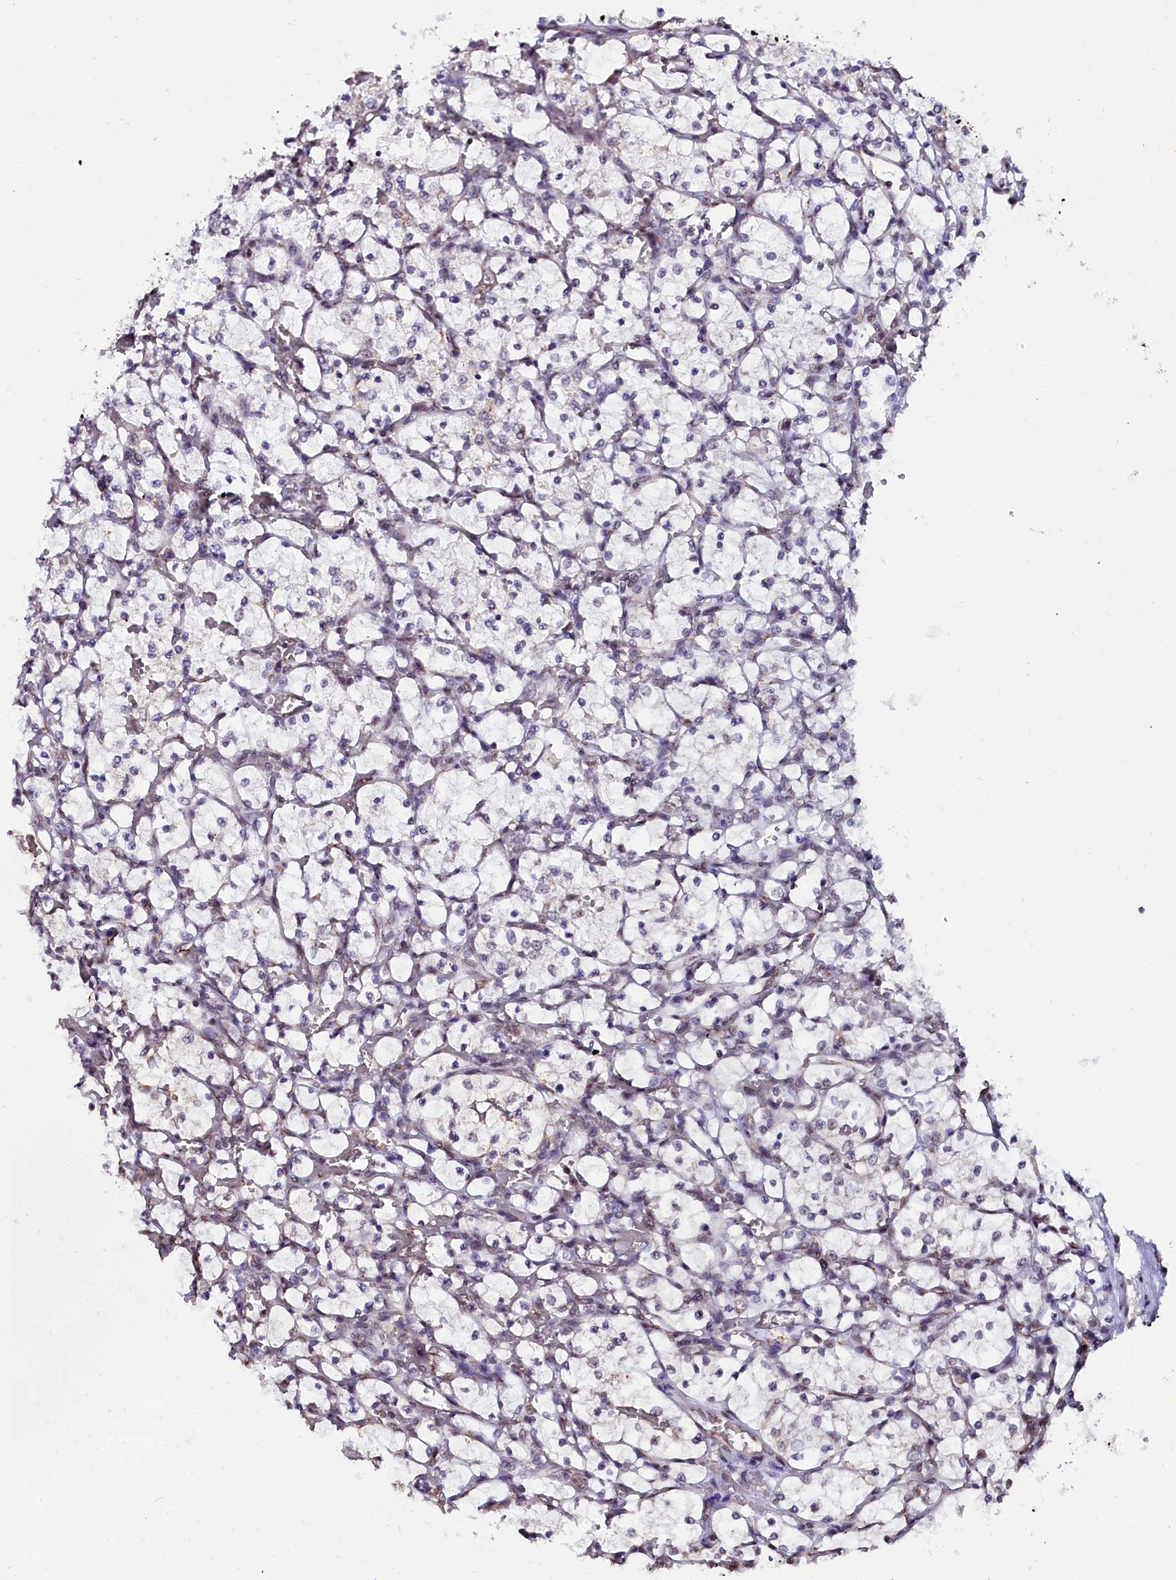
{"staining": {"intensity": "negative", "quantity": "none", "location": "none"}, "tissue": "renal cancer", "cell_type": "Tumor cells", "image_type": "cancer", "snomed": [{"axis": "morphology", "description": "Adenocarcinoma, NOS"}, {"axis": "topography", "description": "Kidney"}], "caption": "Immunohistochemistry histopathology image of neoplastic tissue: renal adenocarcinoma stained with DAB reveals no significant protein expression in tumor cells.", "gene": "NCBP1", "patient": {"sex": "female", "age": 69}}